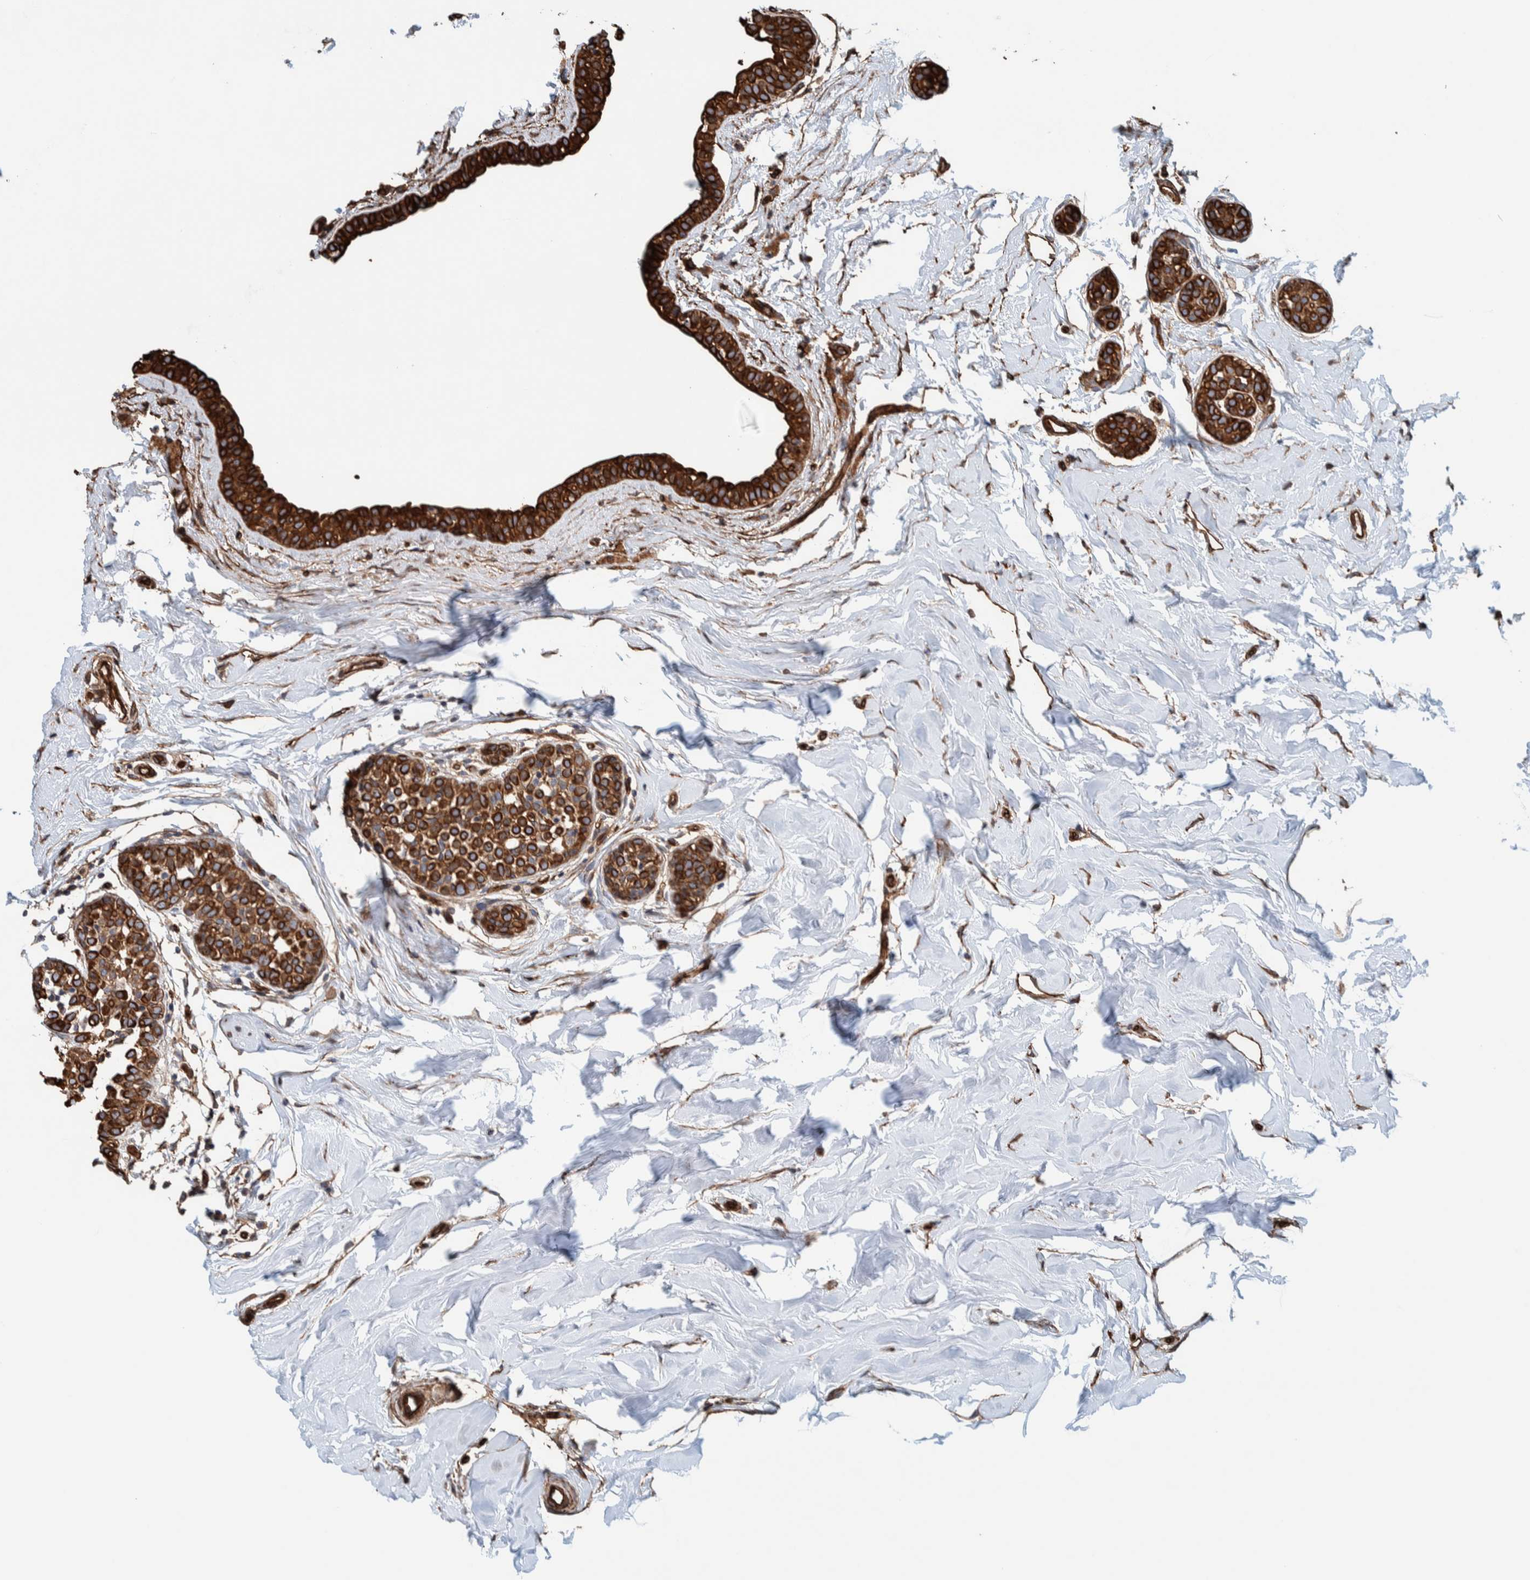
{"staining": {"intensity": "strong", "quantity": ">75%", "location": "cytoplasmic/membranous"}, "tissue": "breast cancer", "cell_type": "Tumor cells", "image_type": "cancer", "snomed": [{"axis": "morphology", "description": "Duct carcinoma"}, {"axis": "topography", "description": "Breast"}], "caption": "A brown stain highlights strong cytoplasmic/membranous positivity of a protein in human breast cancer tumor cells.", "gene": "PKD1L1", "patient": {"sex": "female", "age": 55}}